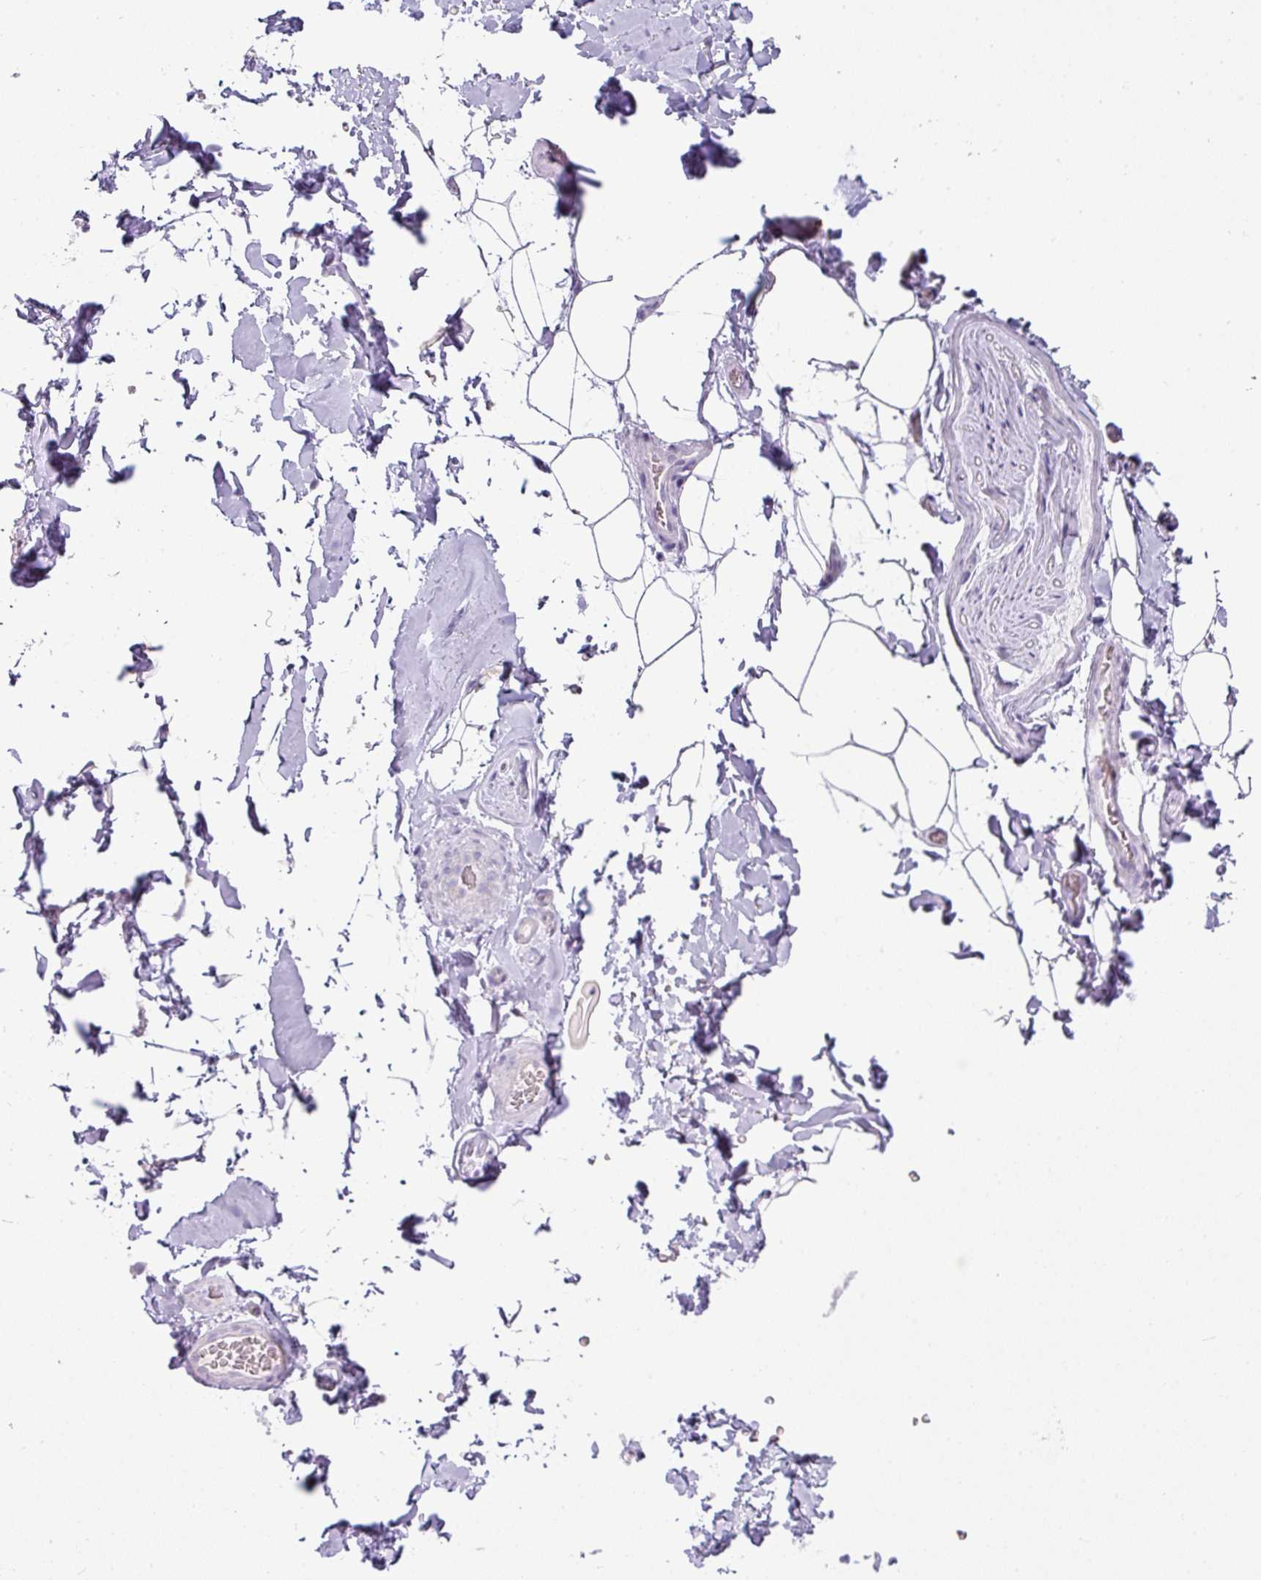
{"staining": {"intensity": "negative", "quantity": "none", "location": "none"}, "tissue": "adipose tissue", "cell_type": "Adipocytes", "image_type": "normal", "snomed": [{"axis": "morphology", "description": "Normal tissue, NOS"}, {"axis": "topography", "description": "Vascular tissue"}, {"axis": "topography", "description": "Peripheral nerve tissue"}], "caption": "Immunohistochemistry histopathology image of normal human adipose tissue stained for a protein (brown), which displays no expression in adipocytes.", "gene": "OR52N1", "patient": {"sex": "male", "age": 41}}